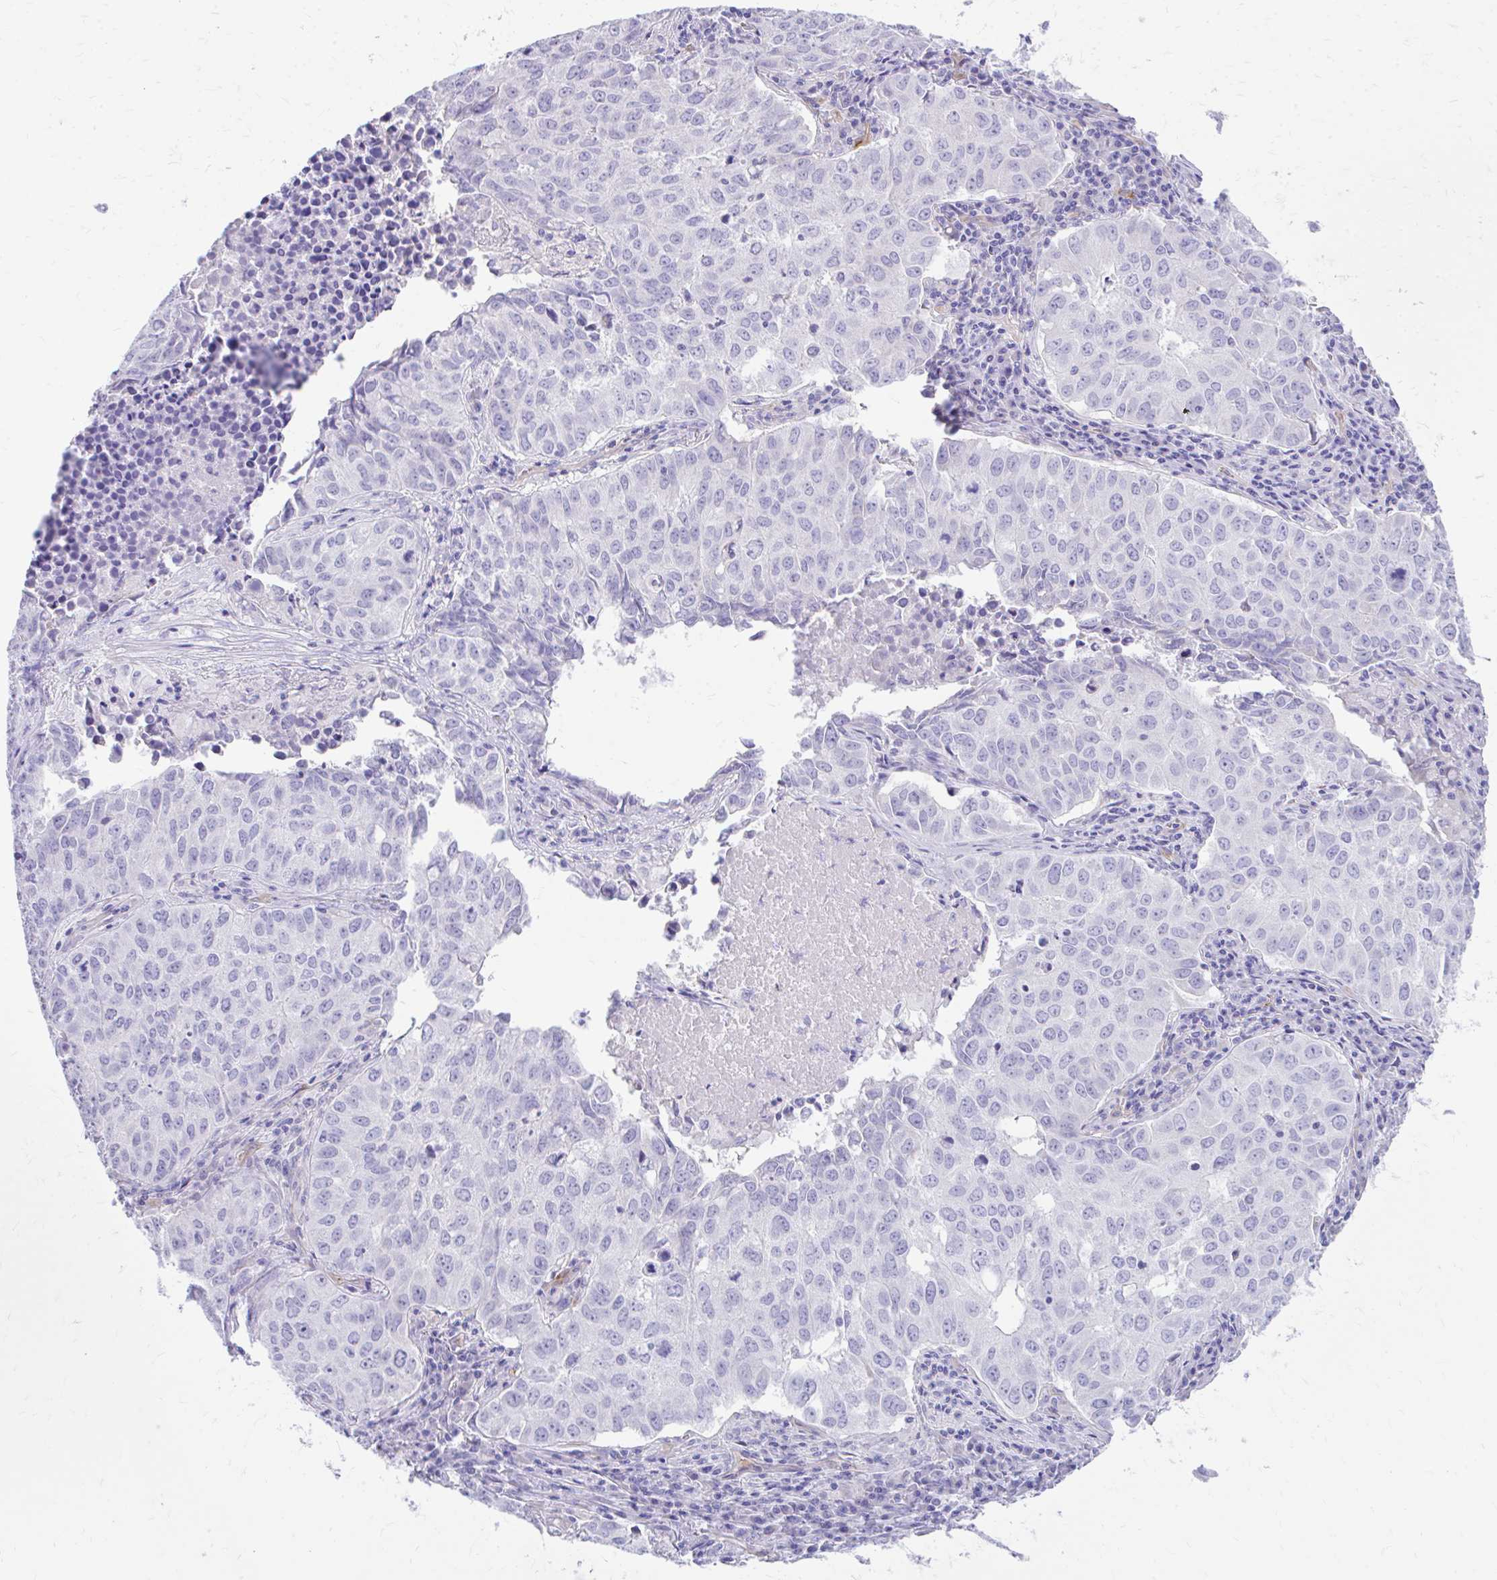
{"staining": {"intensity": "negative", "quantity": "none", "location": "none"}, "tissue": "lung cancer", "cell_type": "Tumor cells", "image_type": "cancer", "snomed": [{"axis": "morphology", "description": "Adenocarcinoma, NOS"}, {"axis": "topography", "description": "Lung"}], "caption": "A histopathology image of human lung cancer is negative for staining in tumor cells.", "gene": "KRIT1", "patient": {"sex": "female", "age": 50}}